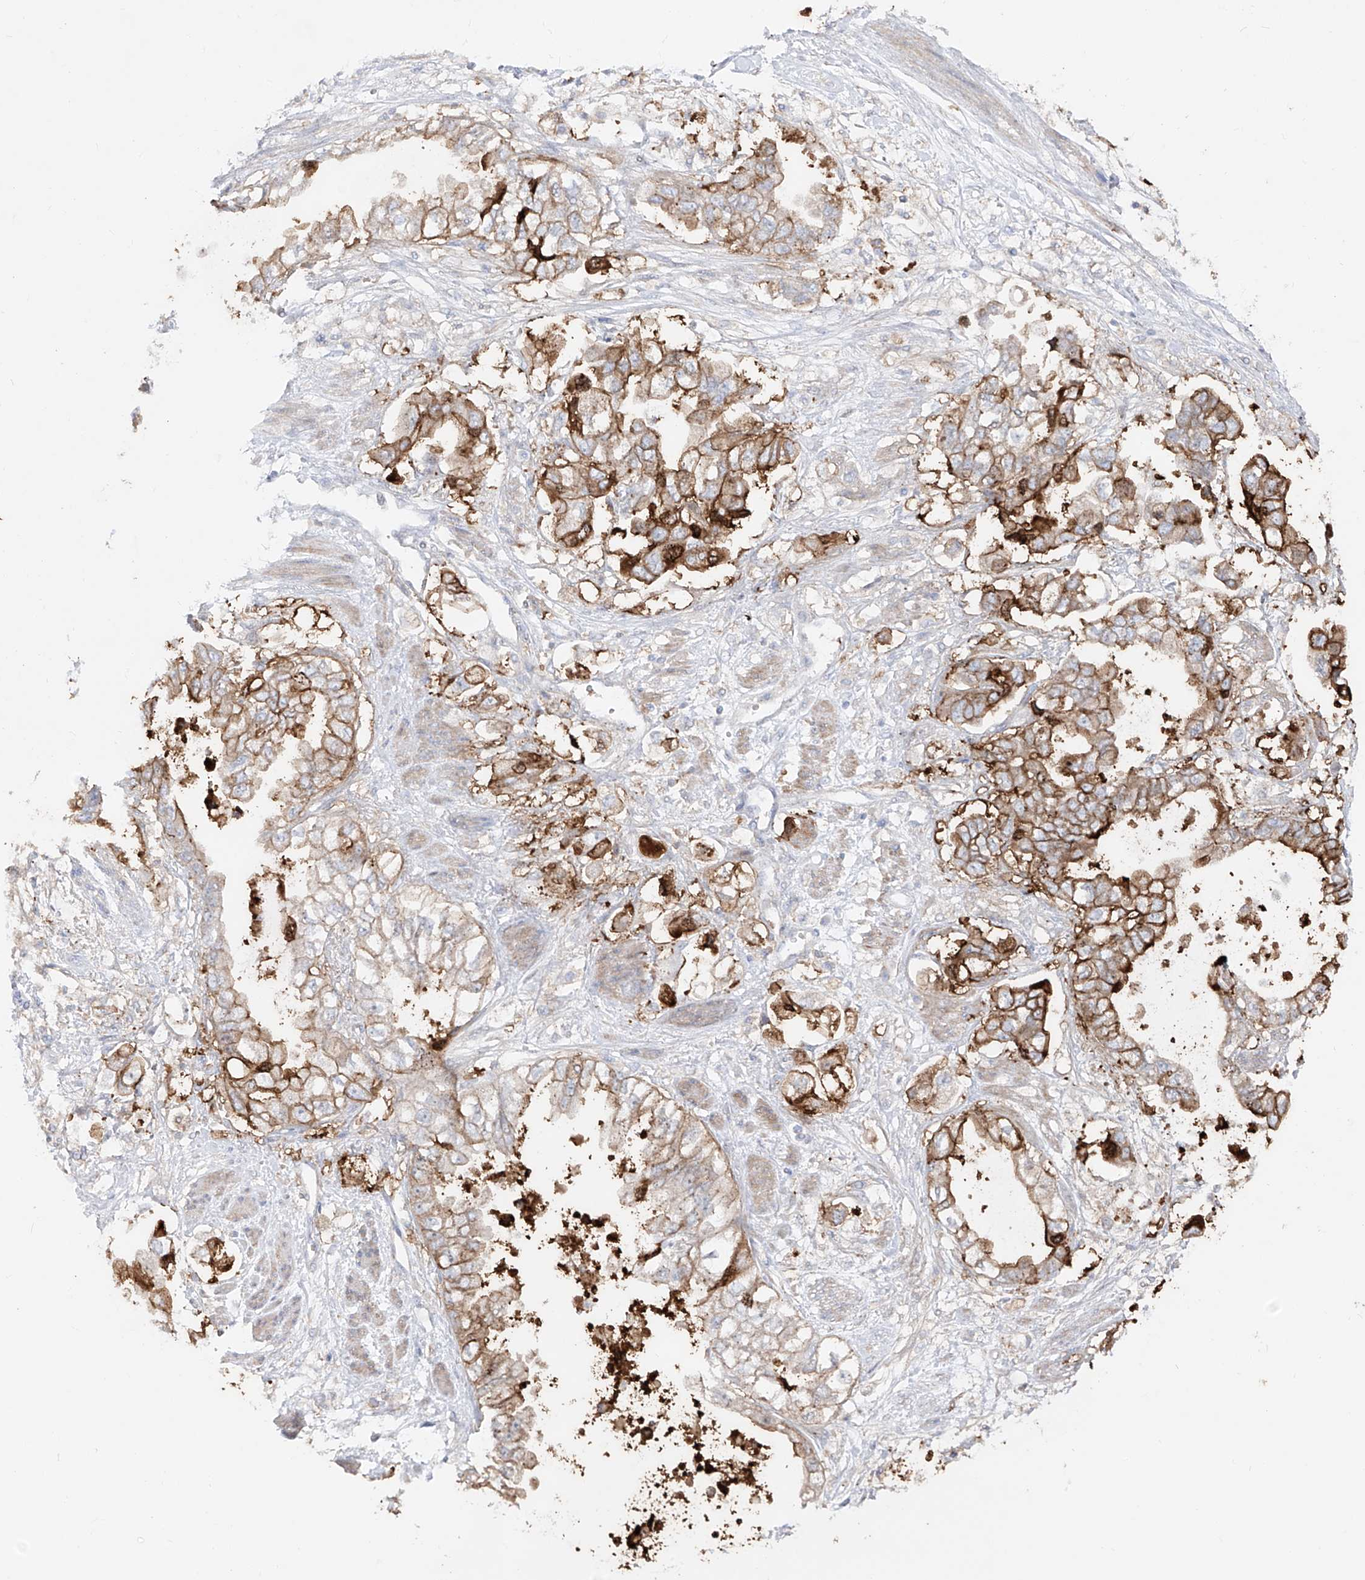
{"staining": {"intensity": "strong", "quantity": "25%-75%", "location": "cytoplasmic/membranous"}, "tissue": "stomach cancer", "cell_type": "Tumor cells", "image_type": "cancer", "snomed": [{"axis": "morphology", "description": "Adenocarcinoma, NOS"}, {"axis": "topography", "description": "Stomach"}], "caption": "Human stomach cancer stained with a brown dye shows strong cytoplasmic/membranous positive staining in about 25%-75% of tumor cells.", "gene": "ZGRF1", "patient": {"sex": "male", "age": 62}}